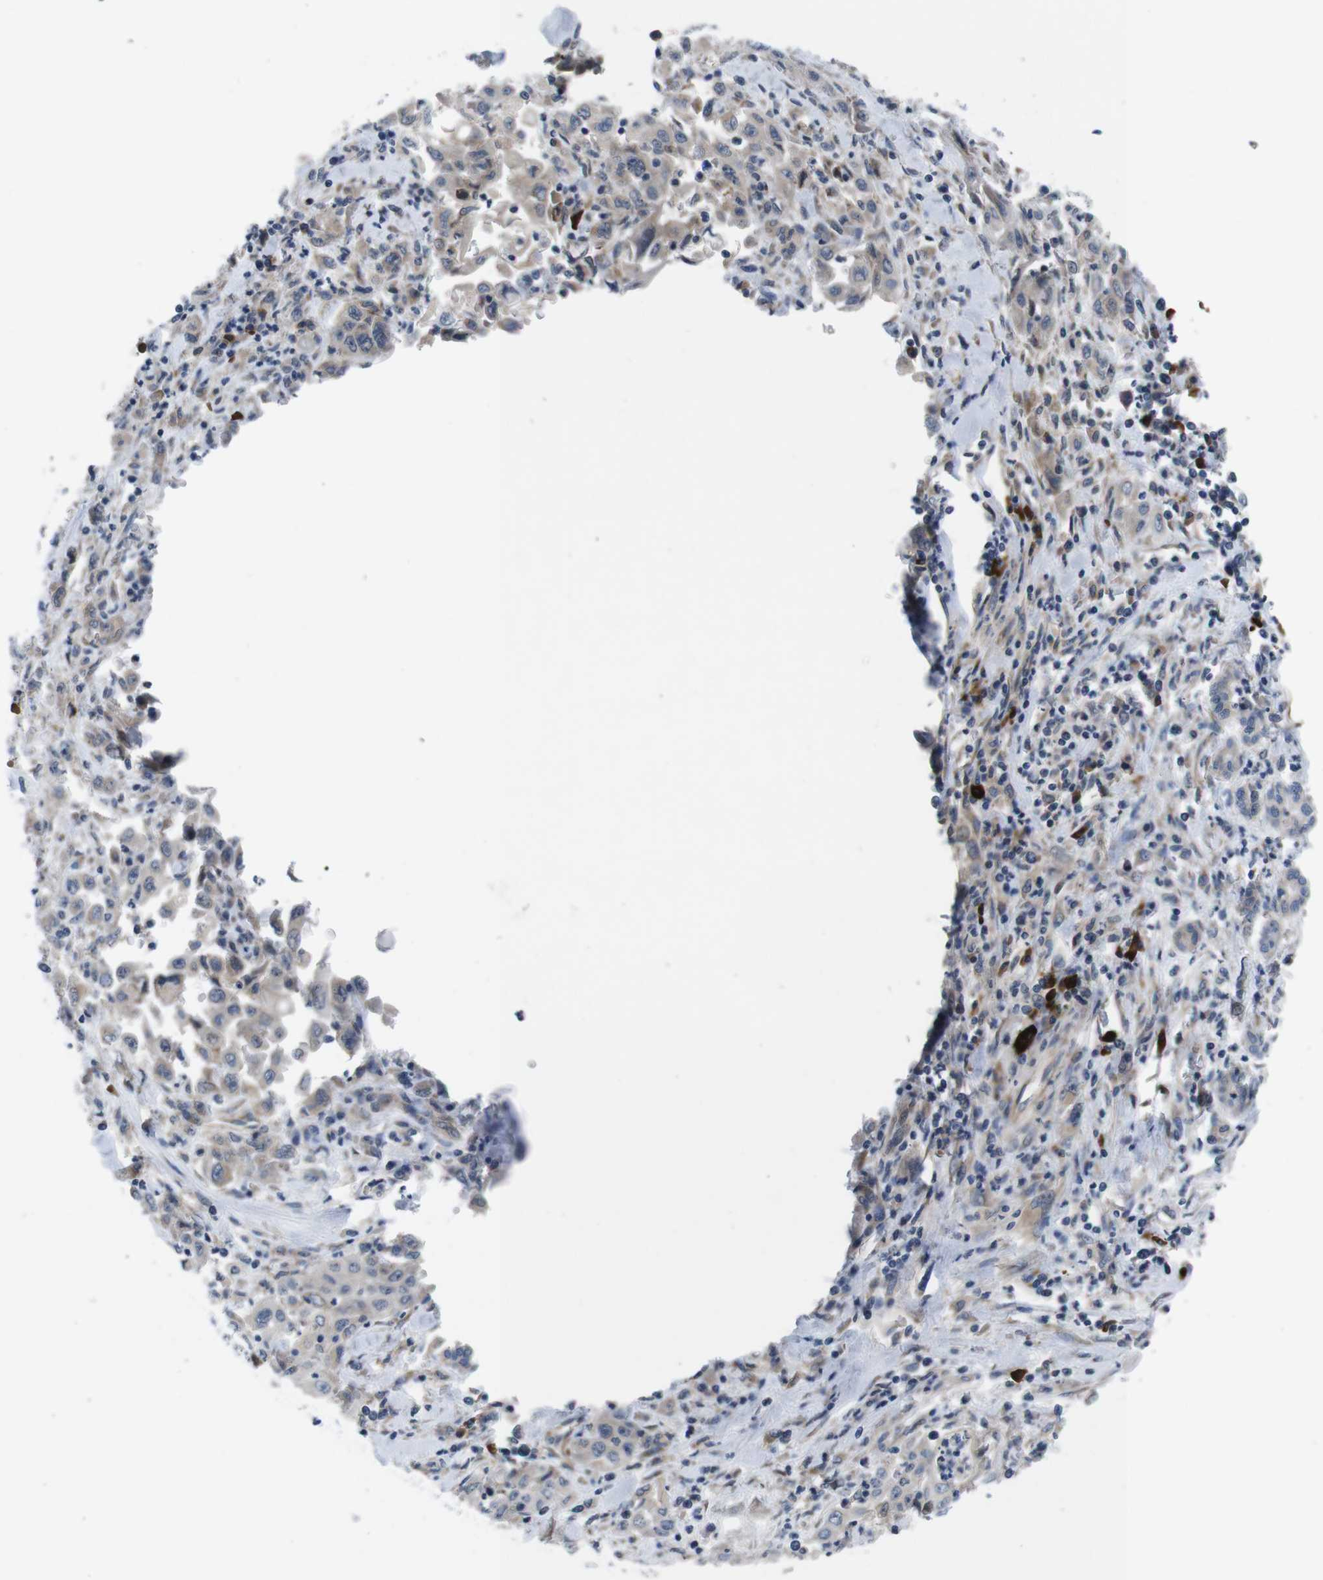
{"staining": {"intensity": "moderate", "quantity": "<25%", "location": "cytoplasmic/membranous"}, "tissue": "pancreatic cancer", "cell_type": "Tumor cells", "image_type": "cancer", "snomed": [{"axis": "morphology", "description": "Adenocarcinoma, NOS"}, {"axis": "topography", "description": "Pancreas"}], "caption": "Pancreatic cancer (adenocarcinoma) stained with DAB immunohistochemistry (IHC) demonstrates low levels of moderate cytoplasmic/membranous positivity in about <25% of tumor cells.", "gene": "JAK1", "patient": {"sex": "male", "age": 70}}